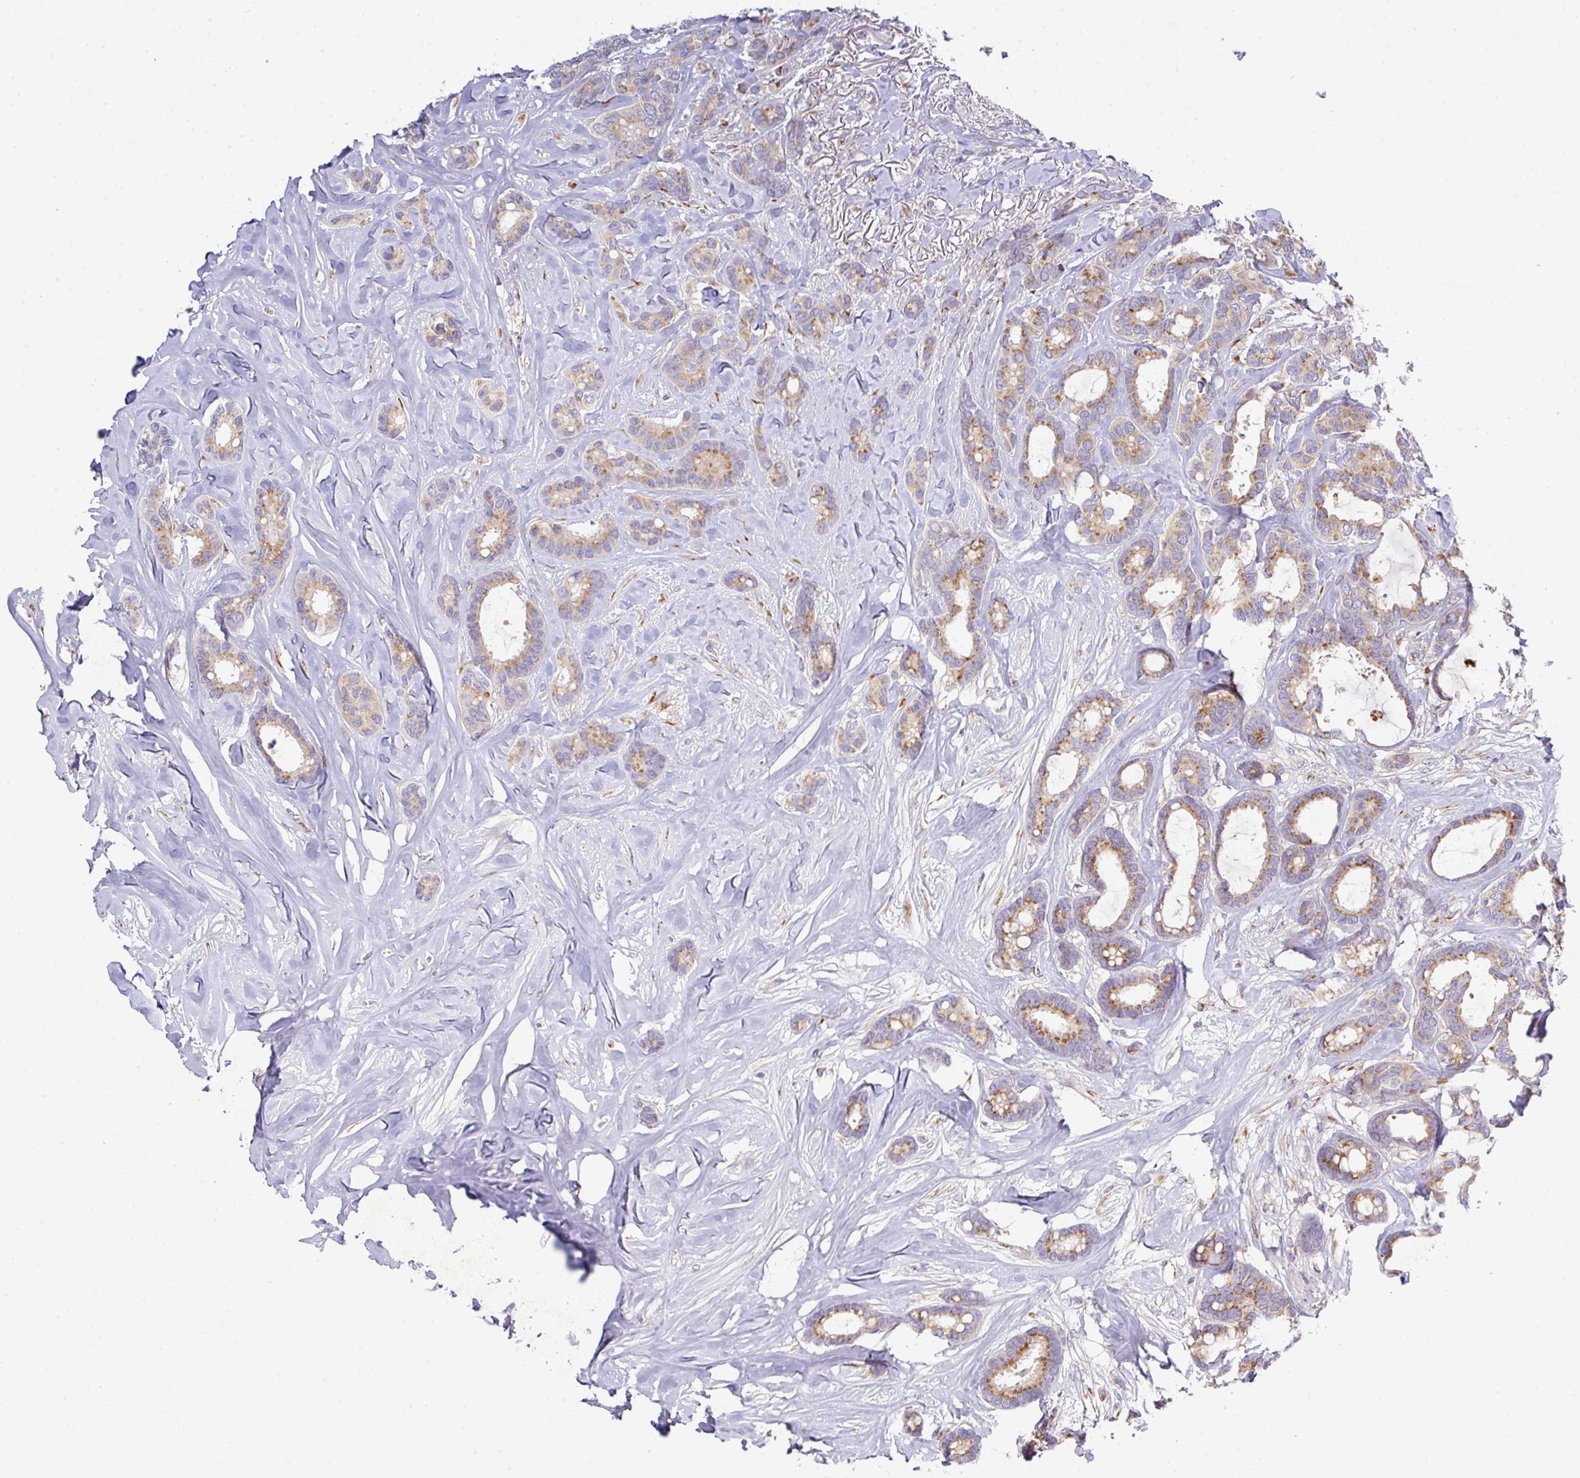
{"staining": {"intensity": "moderate", "quantity": ">75%", "location": "cytoplasmic/membranous"}, "tissue": "breast cancer", "cell_type": "Tumor cells", "image_type": "cancer", "snomed": [{"axis": "morphology", "description": "Duct carcinoma"}, {"axis": "topography", "description": "Breast"}], "caption": "Protein staining reveals moderate cytoplasmic/membranous positivity in approximately >75% of tumor cells in breast invasive ductal carcinoma.", "gene": "VTI1A", "patient": {"sex": "female", "age": 87}}